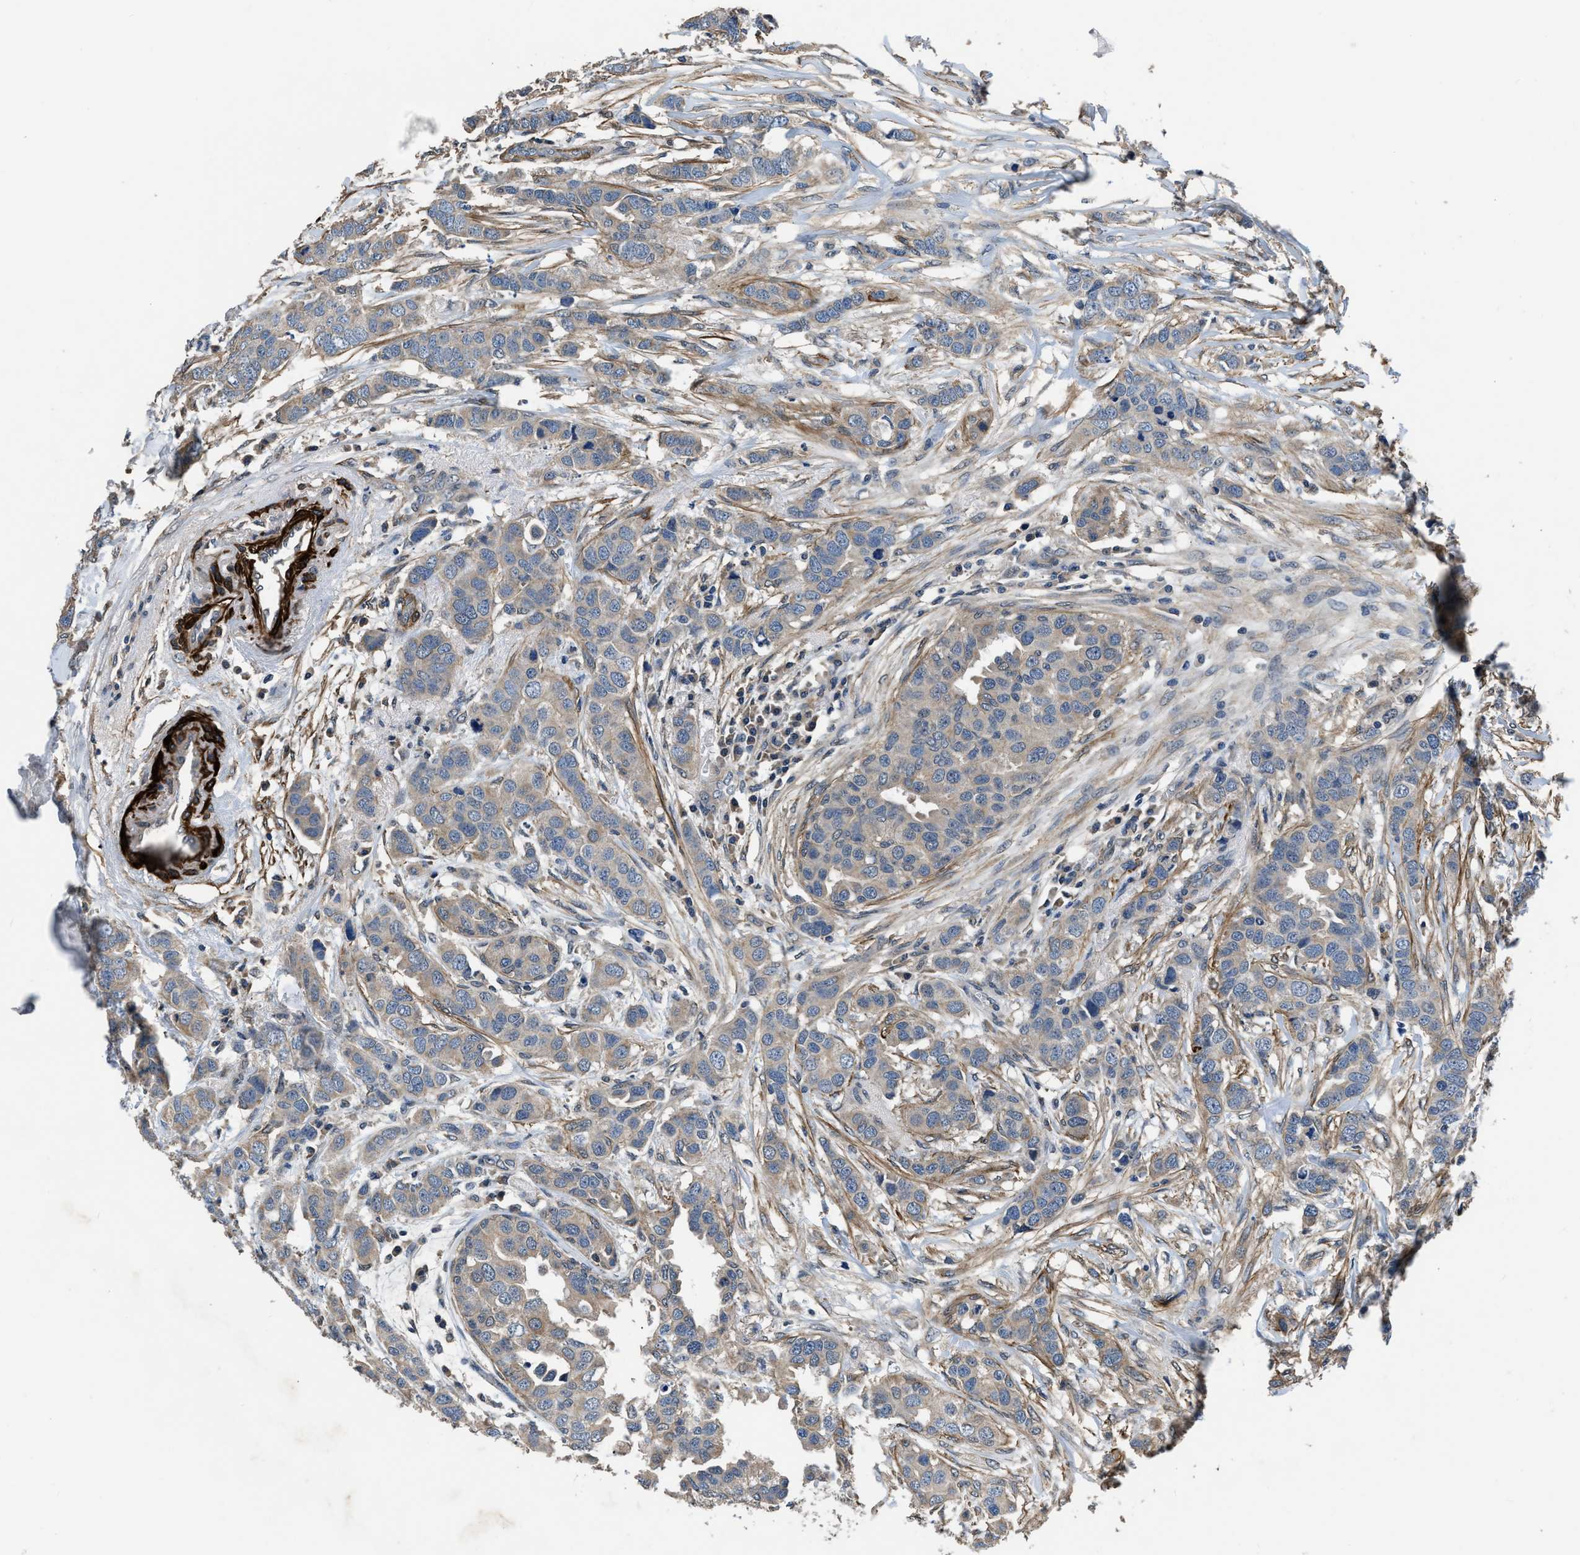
{"staining": {"intensity": "weak", "quantity": ">75%", "location": "cytoplasmic/membranous"}, "tissue": "breast cancer", "cell_type": "Tumor cells", "image_type": "cancer", "snomed": [{"axis": "morphology", "description": "Duct carcinoma"}, {"axis": "topography", "description": "Breast"}], "caption": "A low amount of weak cytoplasmic/membranous positivity is identified in about >75% of tumor cells in breast cancer (intraductal carcinoma) tissue.", "gene": "LANCL2", "patient": {"sex": "female", "age": 50}}